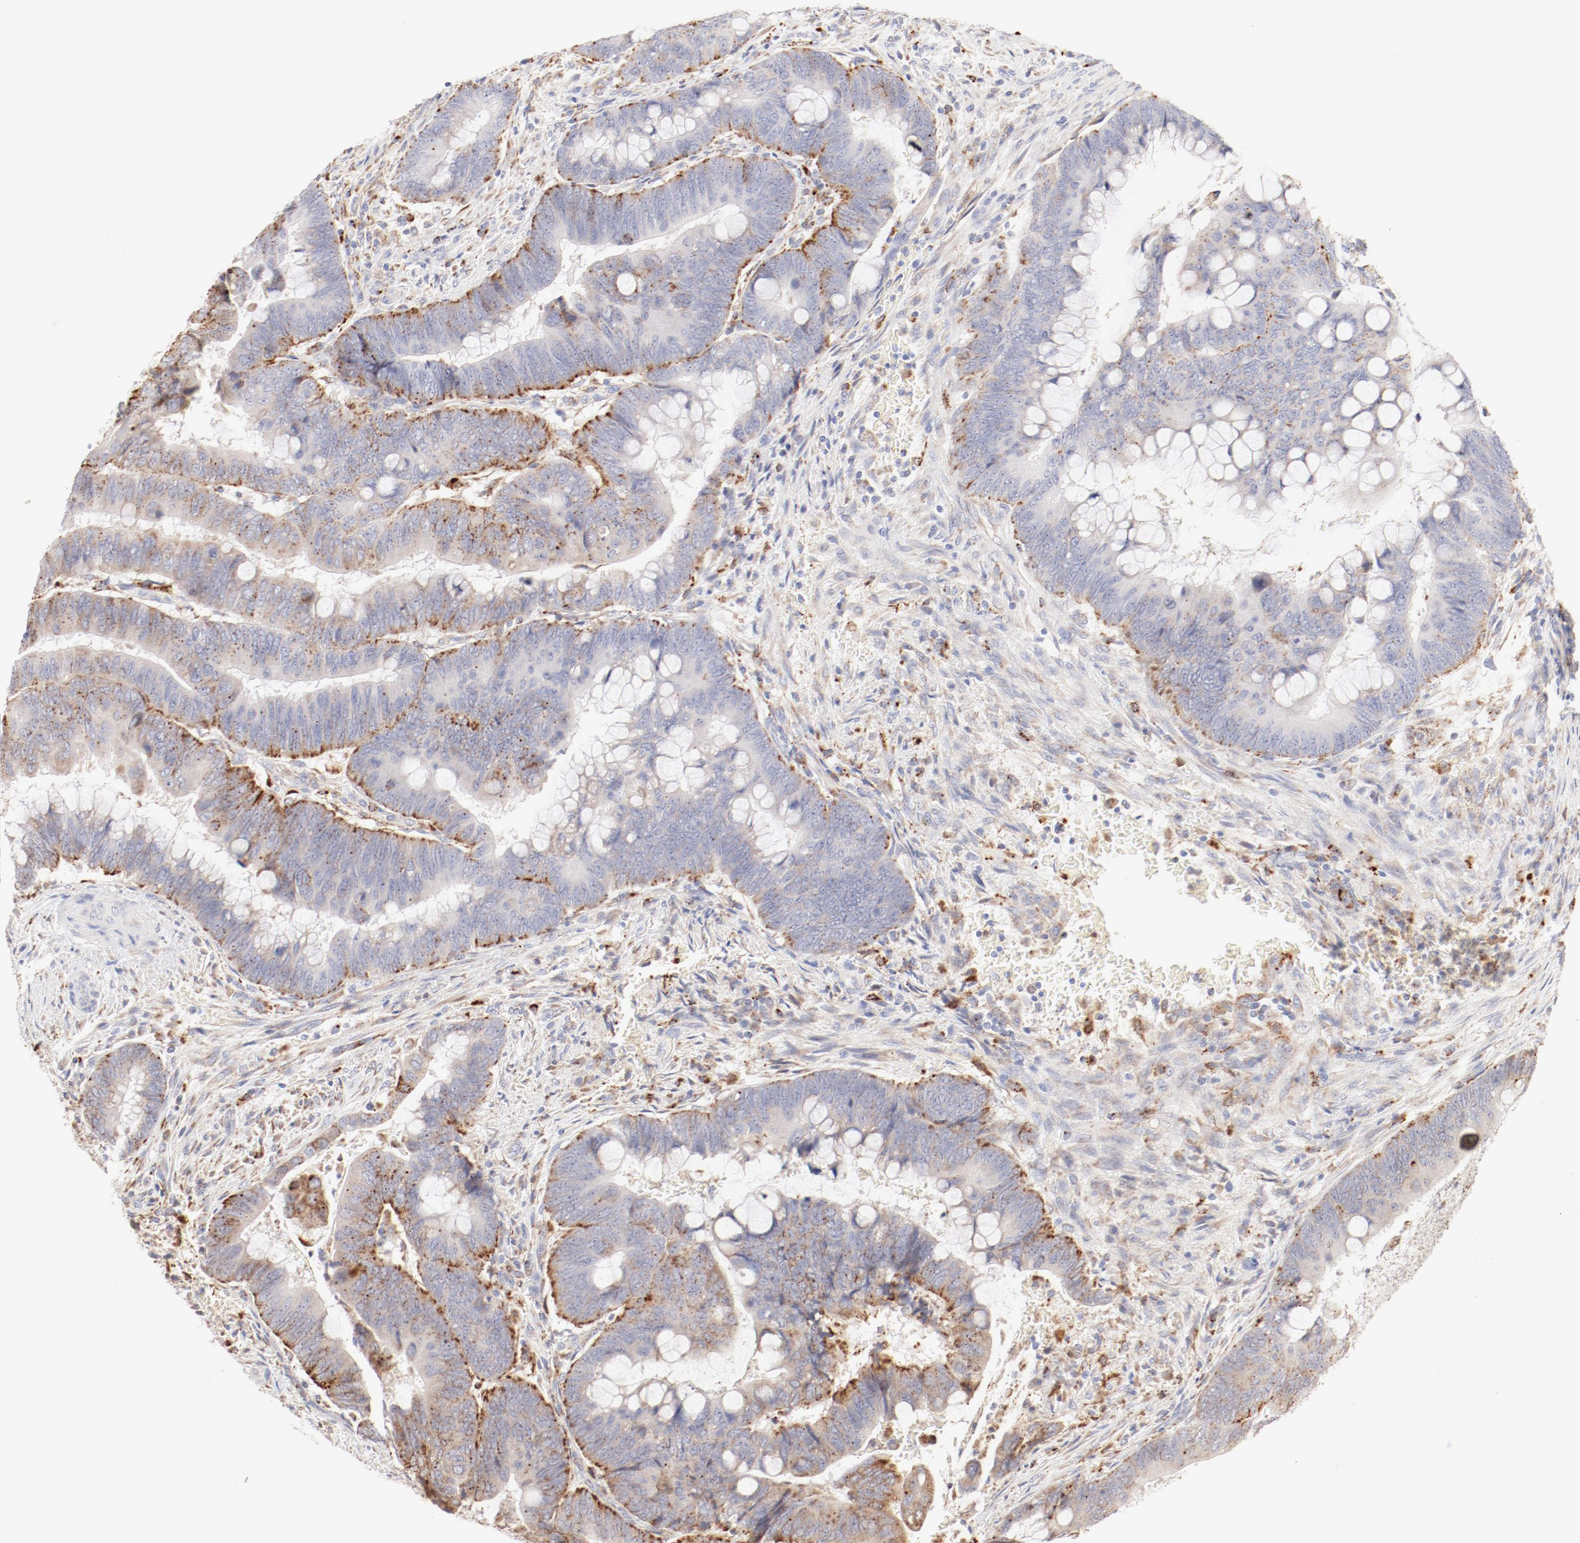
{"staining": {"intensity": "moderate", "quantity": "<25%", "location": "cytoplasmic/membranous"}, "tissue": "colorectal cancer", "cell_type": "Tumor cells", "image_type": "cancer", "snomed": [{"axis": "morphology", "description": "Normal tissue, NOS"}, {"axis": "morphology", "description": "Adenocarcinoma, NOS"}, {"axis": "topography", "description": "Rectum"}], "caption": "Immunohistochemical staining of human colorectal adenocarcinoma demonstrates low levels of moderate cytoplasmic/membranous staining in approximately <25% of tumor cells.", "gene": "CTSH", "patient": {"sex": "male", "age": 92}}